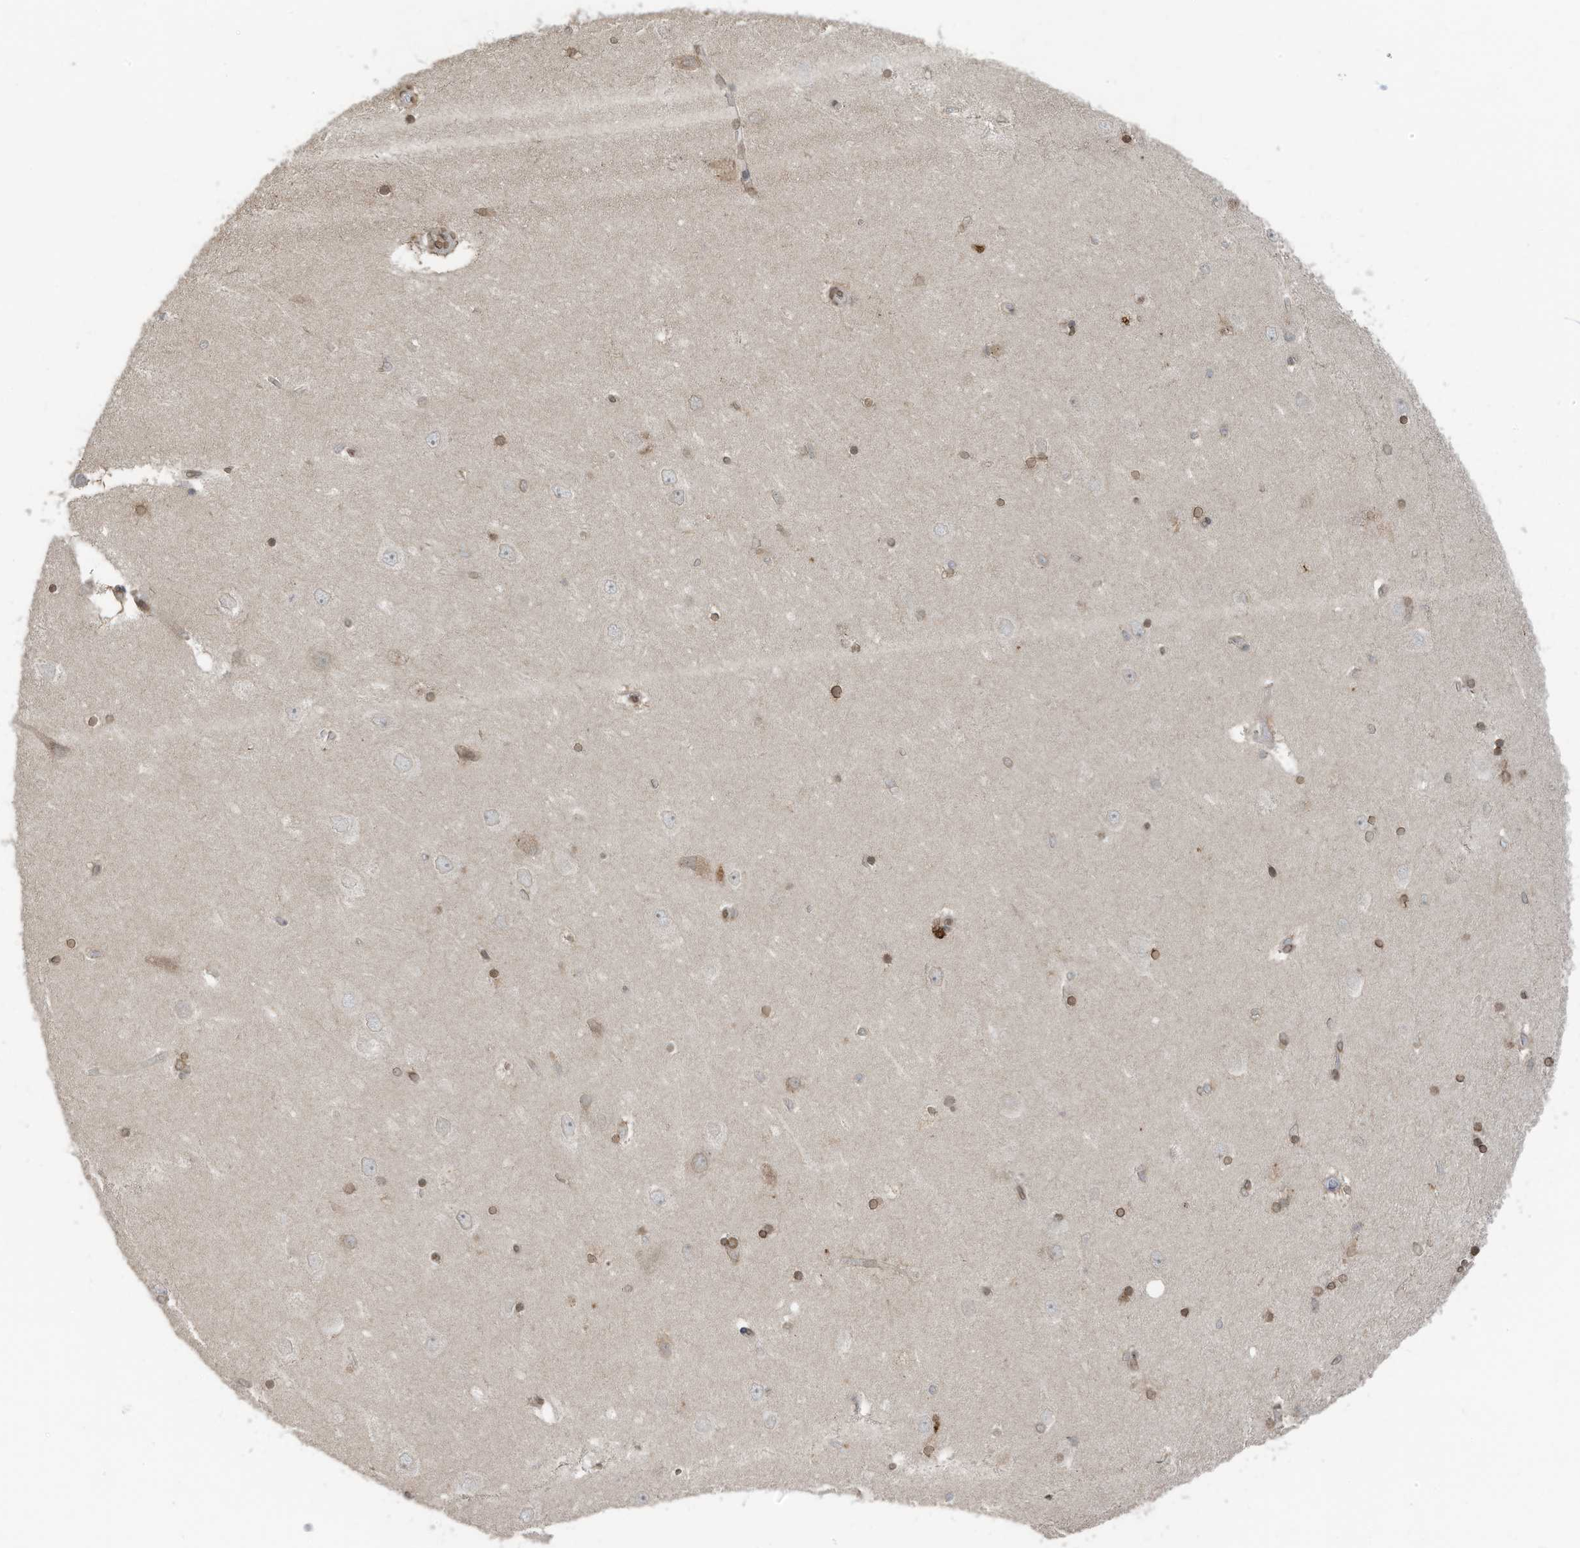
{"staining": {"intensity": "moderate", "quantity": "25%-75%", "location": "cytoplasmic/membranous,nuclear"}, "tissue": "hippocampus", "cell_type": "Glial cells", "image_type": "normal", "snomed": [{"axis": "morphology", "description": "Normal tissue, NOS"}, {"axis": "topography", "description": "Hippocampus"}], "caption": "Protein expression analysis of benign human hippocampus reveals moderate cytoplasmic/membranous,nuclear staining in approximately 25%-75% of glial cells.", "gene": "RABL3", "patient": {"sex": "female", "age": 54}}